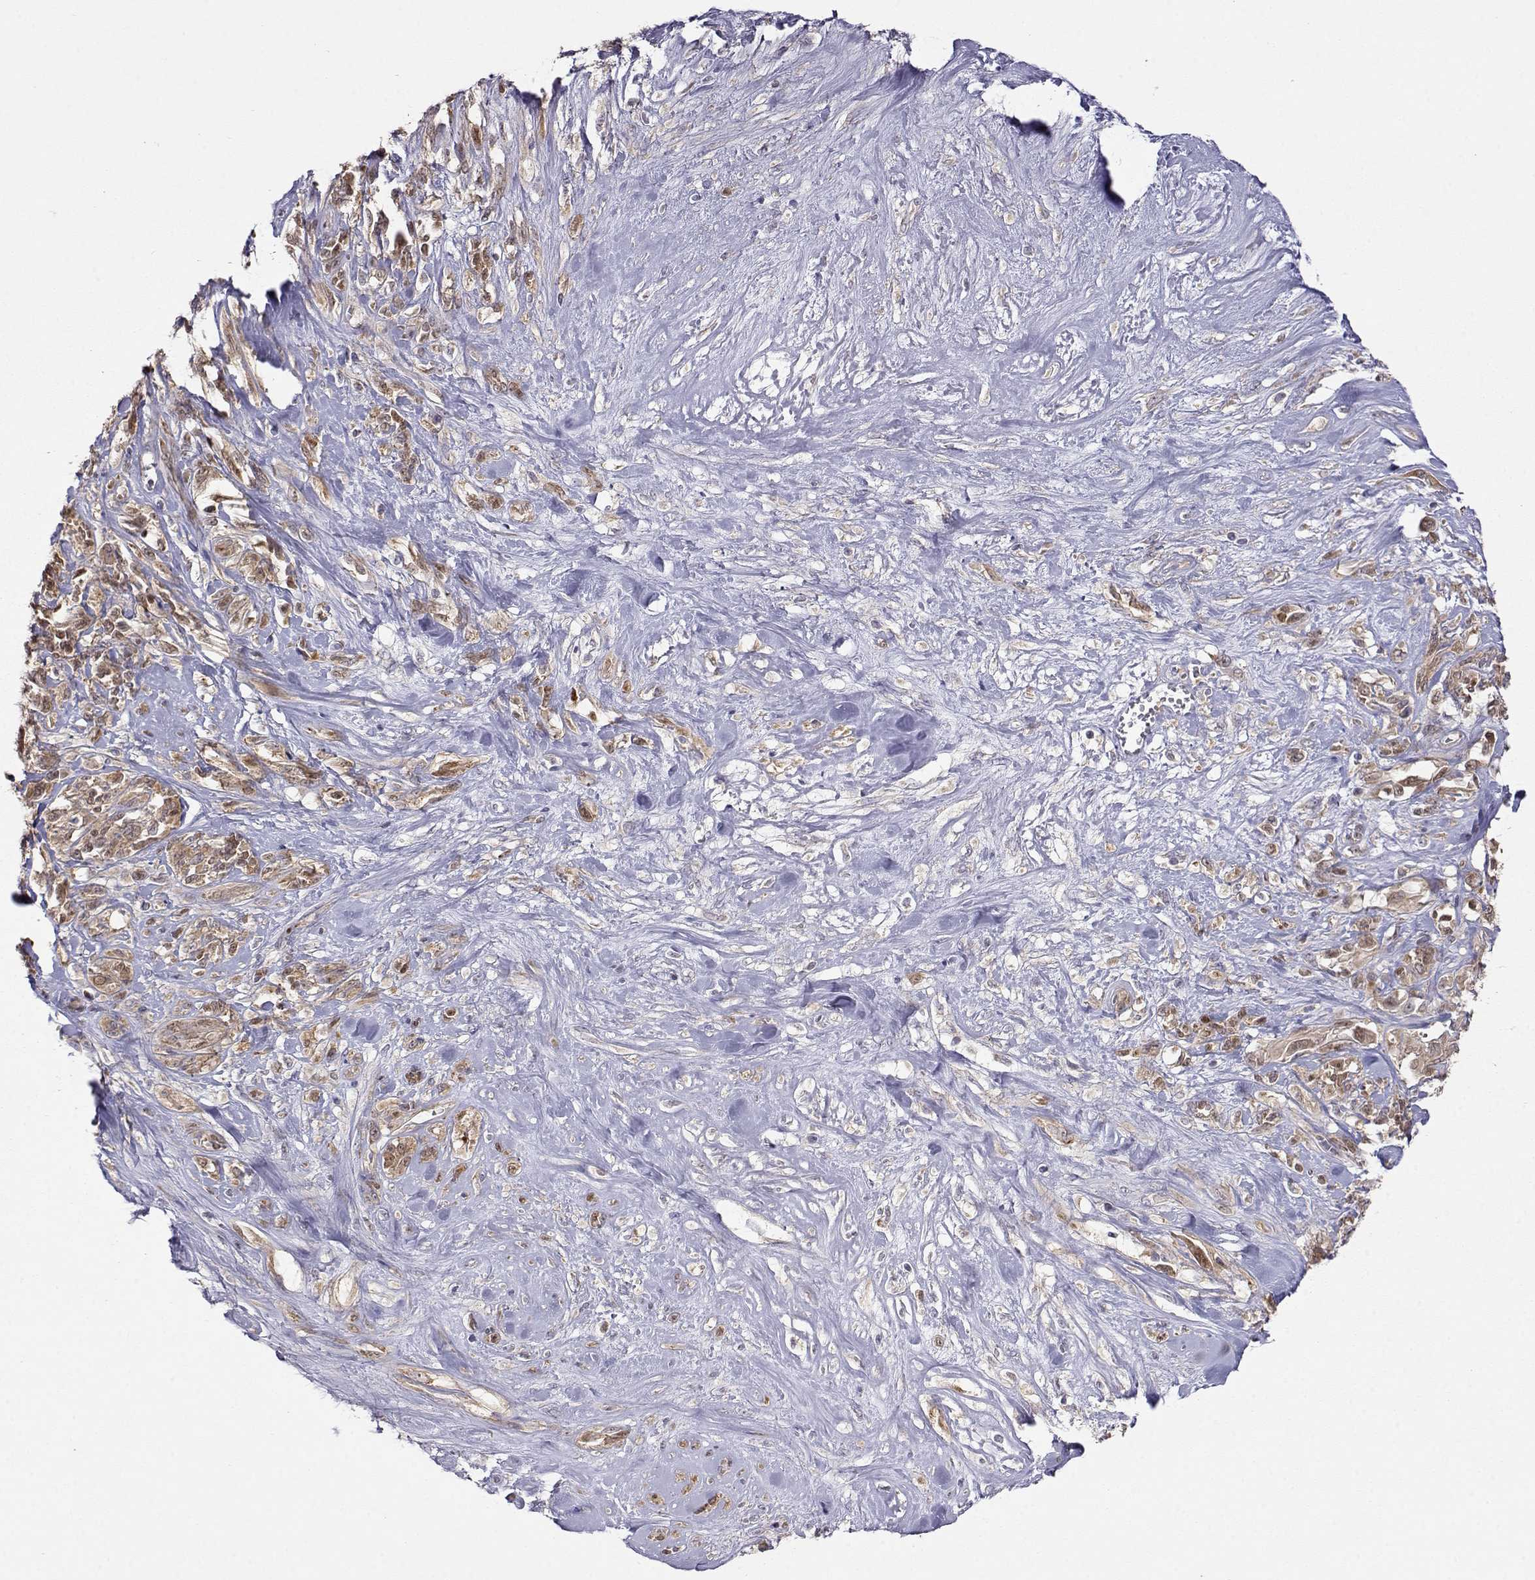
{"staining": {"intensity": "weak", "quantity": ">75%", "location": "cytoplasmic/membranous"}, "tissue": "melanoma", "cell_type": "Tumor cells", "image_type": "cancer", "snomed": [{"axis": "morphology", "description": "Malignant melanoma, NOS"}, {"axis": "topography", "description": "Skin"}], "caption": "About >75% of tumor cells in malignant melanoma demonstrate weak cytoplasmic/membranous protein staining as visualized by brown immunohistochemical staining.", "gene": "PAIP1", "patient": {"sex": "female", "age": 91}}